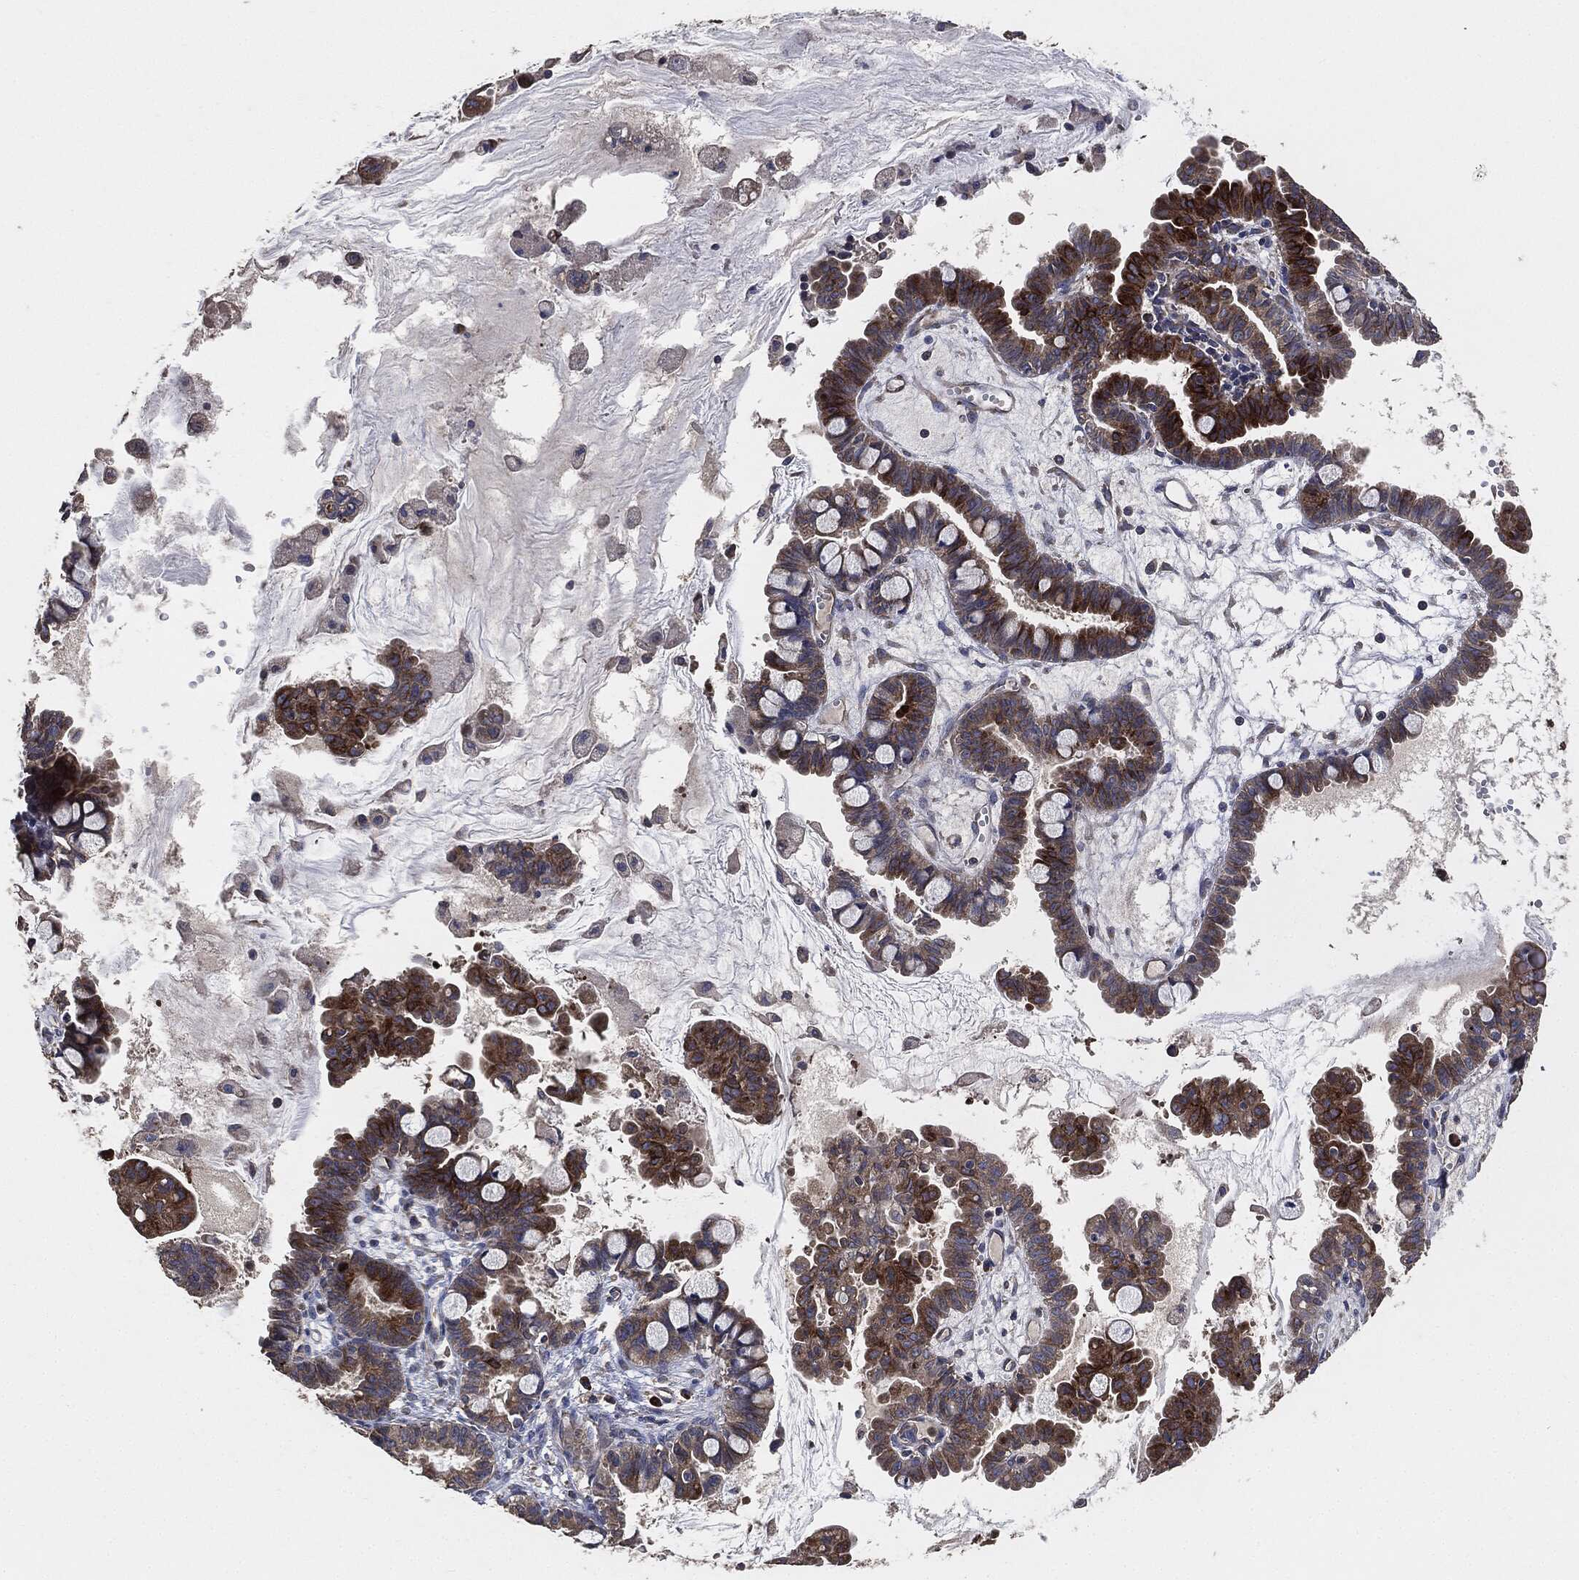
{"staining": {"intensity": "strong", "quantity": "25%-75%", "location": "cytoplasmic/membranous"}, "tissue": "ovarian cancer", "cell_type": "Tumor cells", "image_type": "cancer", "snomed": [{"axis": "morphology", "description": "Cystadenocarcinoma, mucinous, NOS"}, {"axis": "topography", "description": "Ovary"}], "caption": "This histopathology image exhibits ovarian cancer stained with immunohistochemistry to label a protein in brown. The cytoplasmic/membranous of tumor cells show strong positivity for the protein. Nuclei are counter-stained blue.", "gene": "STK3", "patient": {"sex": "female", "age": 63}}